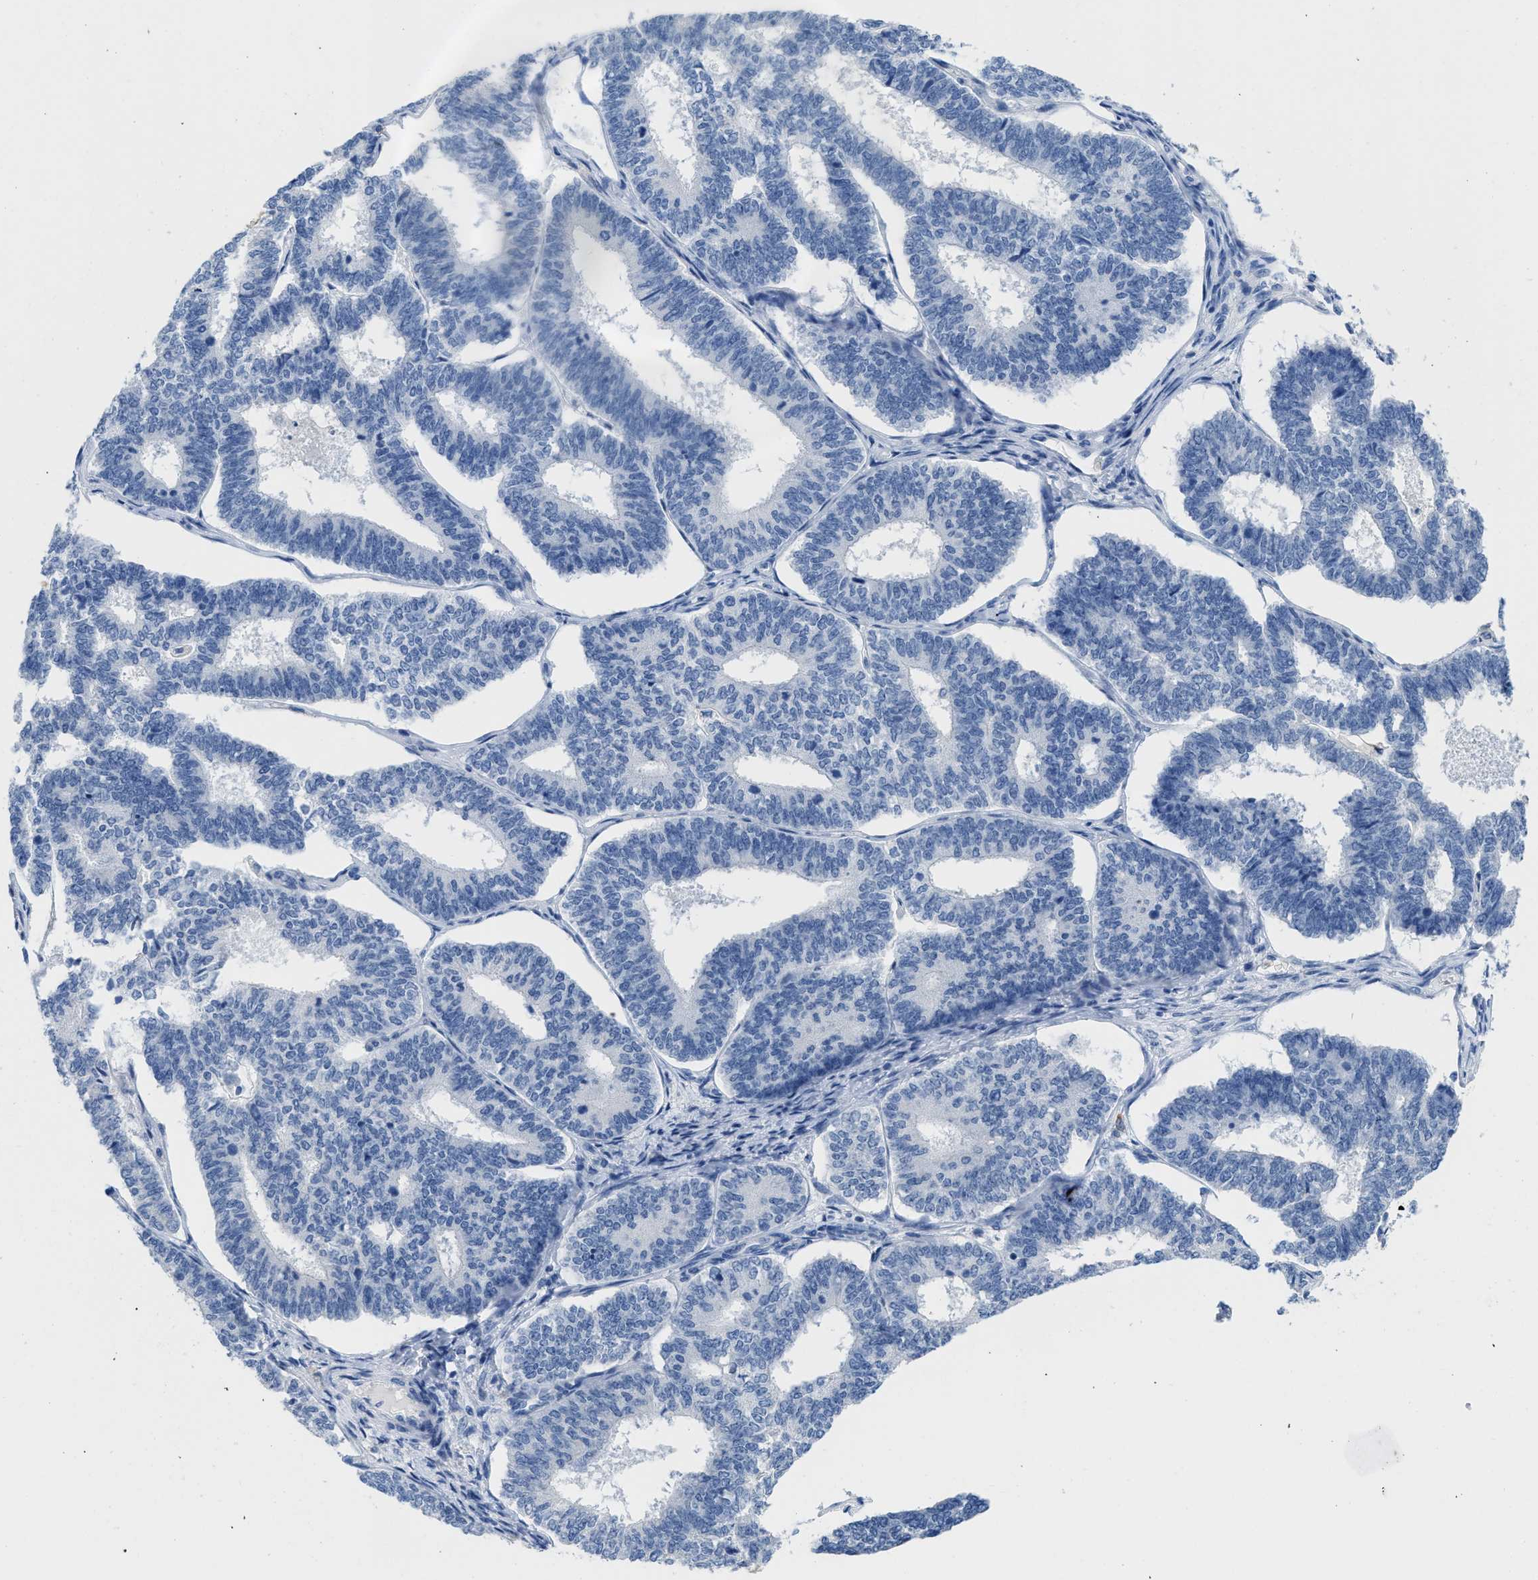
{"staining": {"intensity": "negative", "quantity": "none", "location": "none"}, "tissue": "endometrial cancer", "cell_type": "Tumor cells", "image_type": "cancer", "snomed": [{"axis": "morphology", "description": "Adenocarcinoma, NOS"}, {"axis": "topography", "description": "Endometrium"}], "caption": "Histopathology image shows no protein expression in tumor cells of endometrial cancer (adenocarcinoma) tissue.", "gene": "CR1", "patient": {"sex": "female", "age": 70}}